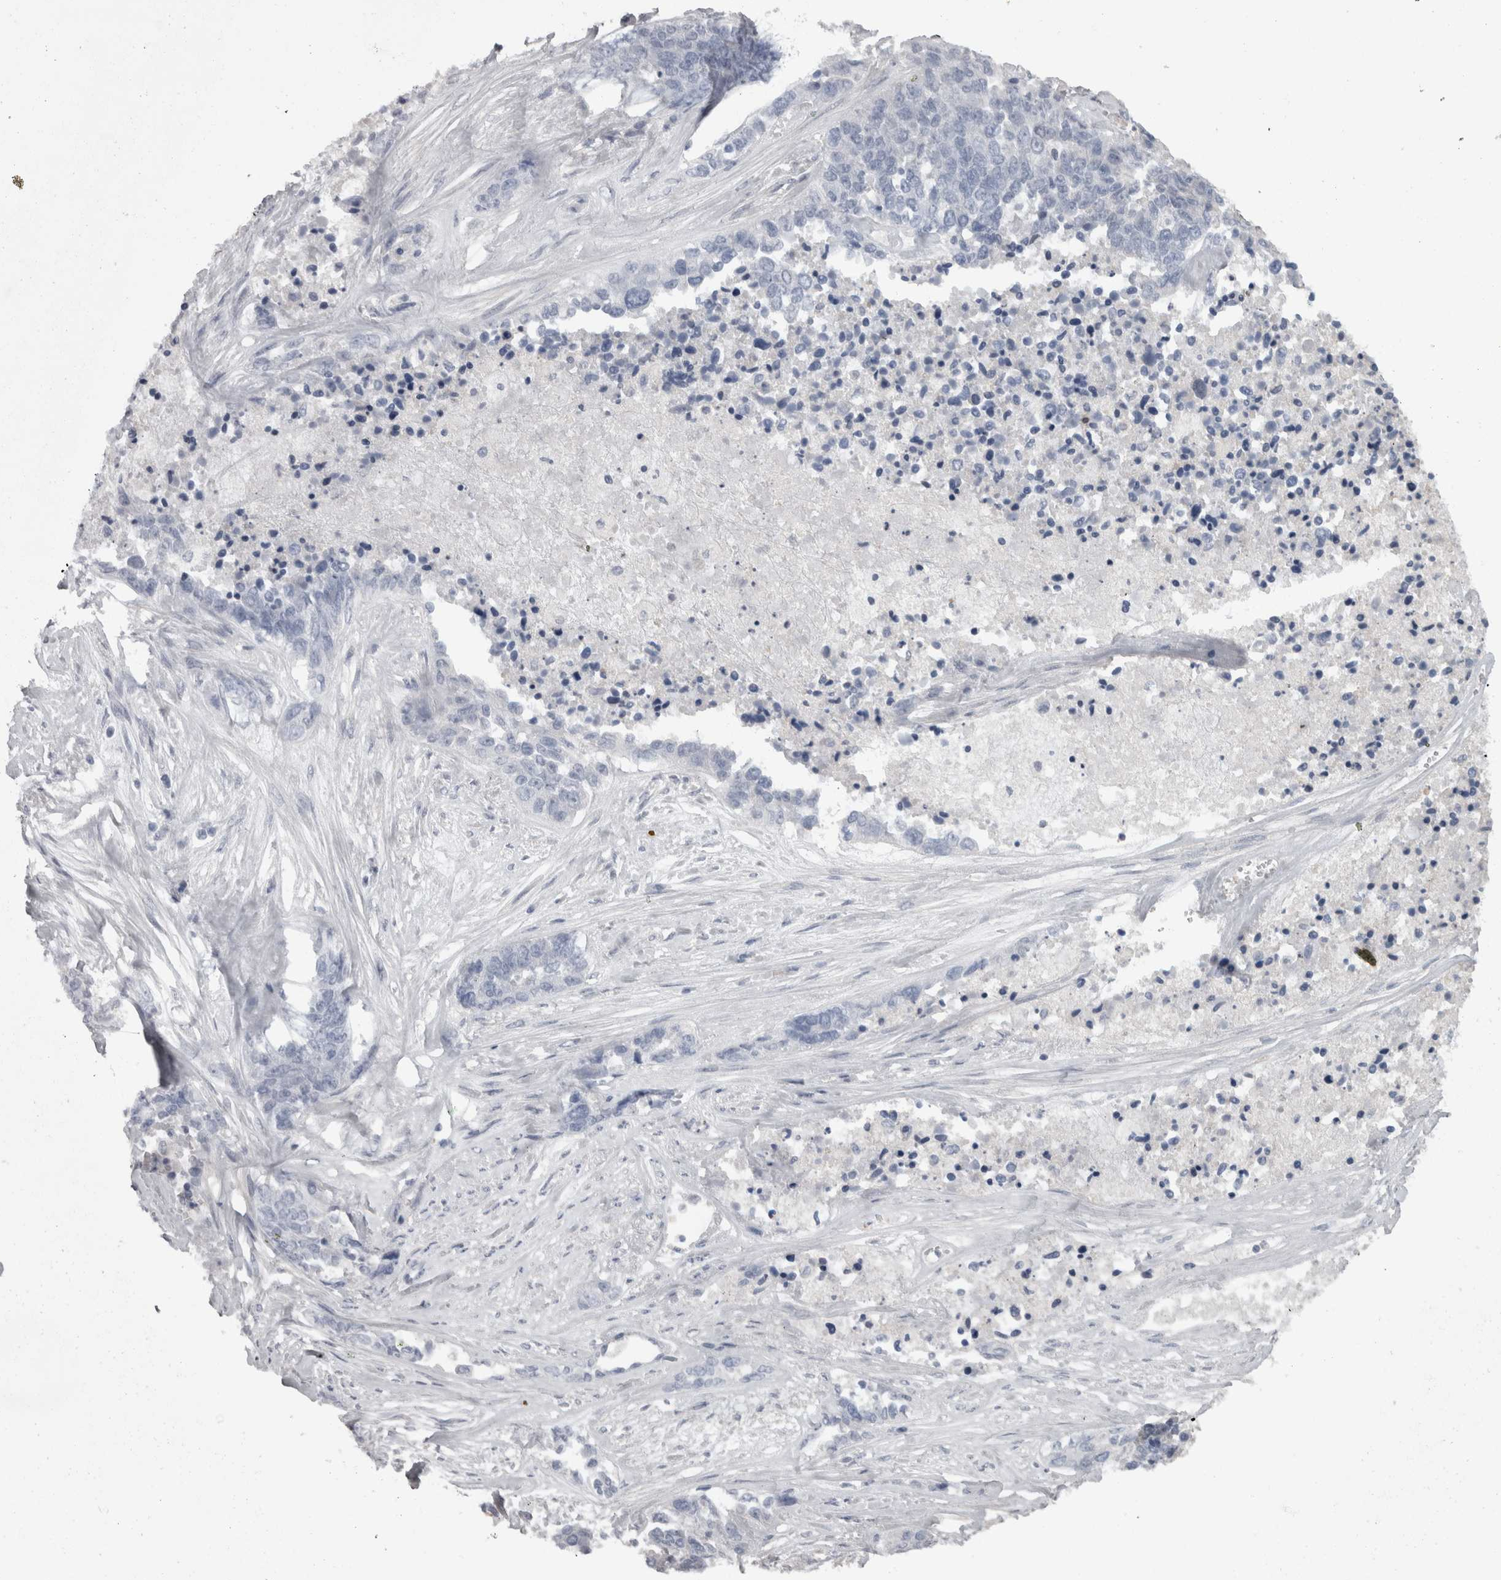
{"staining": {"intensity": "negative", "quantity": "none", "location": "none"}, "tissue": "ovarian cancer", "cell_type": "Tumor cells", "image_type": "cancer", "snomed": [{"axis": "morphology", "description": "Cystadenocarcinoma, serous, NOS"}, {"axis": "topography", "description": "Ovary"}], "caption": "This is an IHC histopathology image of ovarian cancer (serous cystadenocarcinoma). There is no positivity in tumor cells.", "gene": "CAMK2D", "patient": {"sex": "female", "age": 44}}